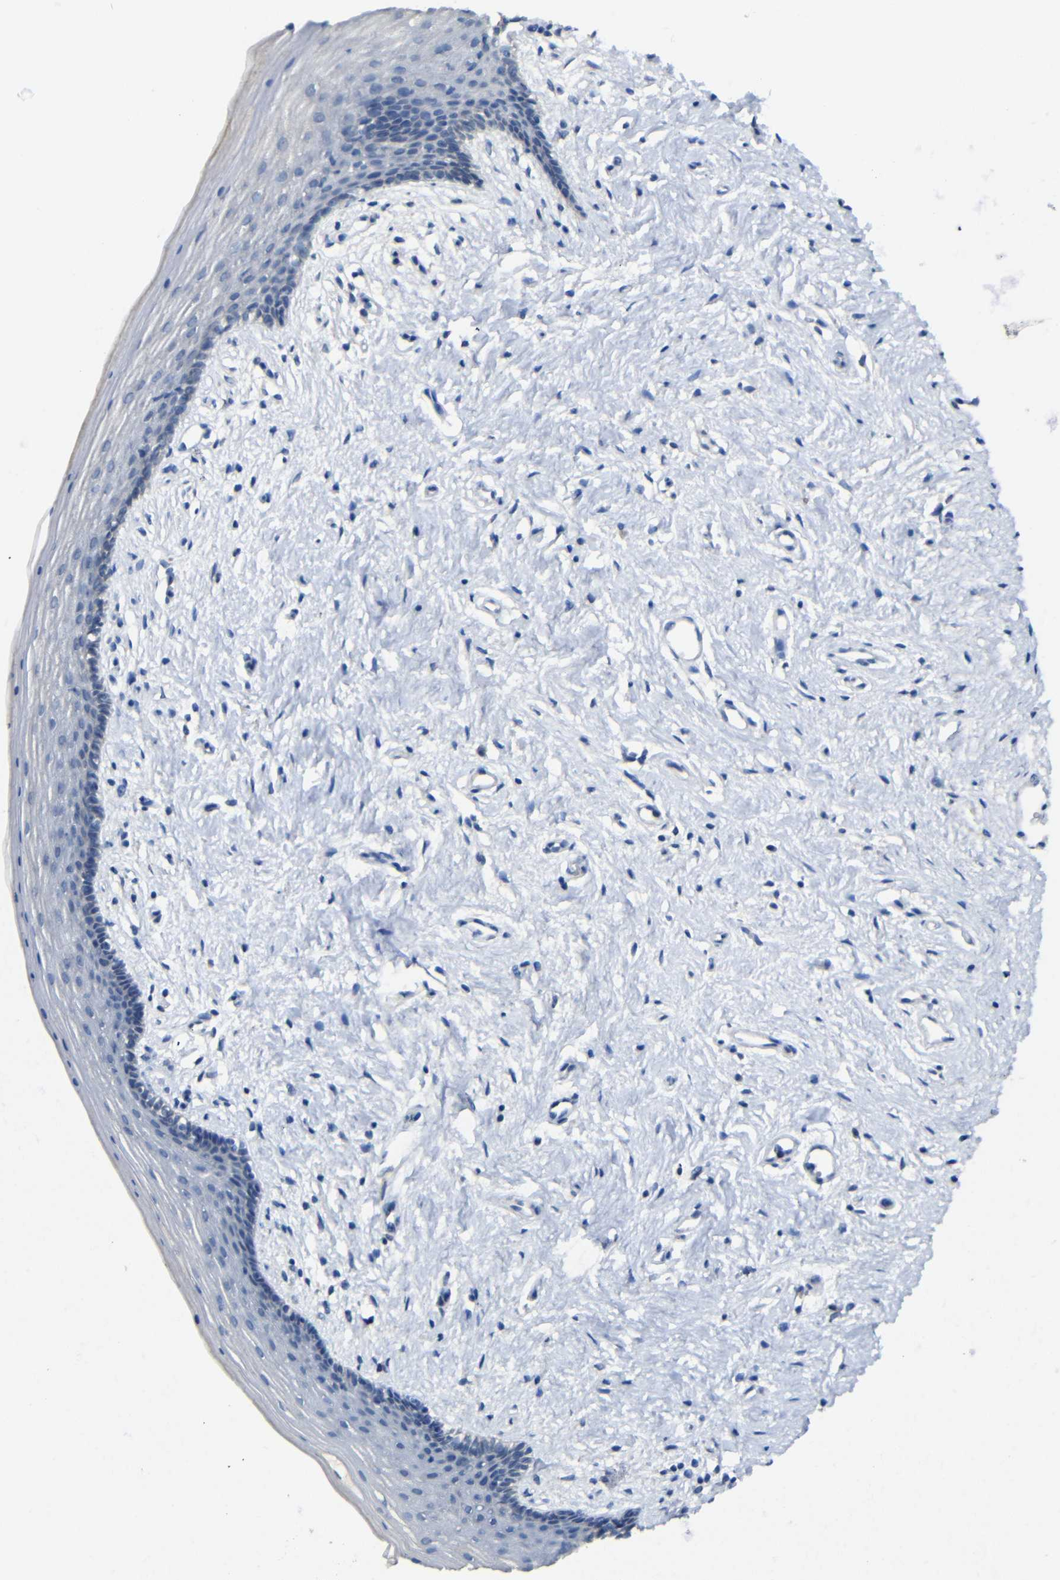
{"staining": {"intensity": "negative", "quantity": "none", "location": "none"}, "tissue": "vagina", "cell_type": "Squamous epithelial cells", "image_type": "normal", "snomed": [{"axis": "morphology", "description": "Normal tissue, NOS"}, {"axis": "topography", "description": "Vagina"}], "caption": "Vagina stained for a protein using immunohistochemistry (IHC) displays no positivity squamous epithelial cells.", "gene": "HNF1A", "patient": {"sex": "female", "age": 44}}